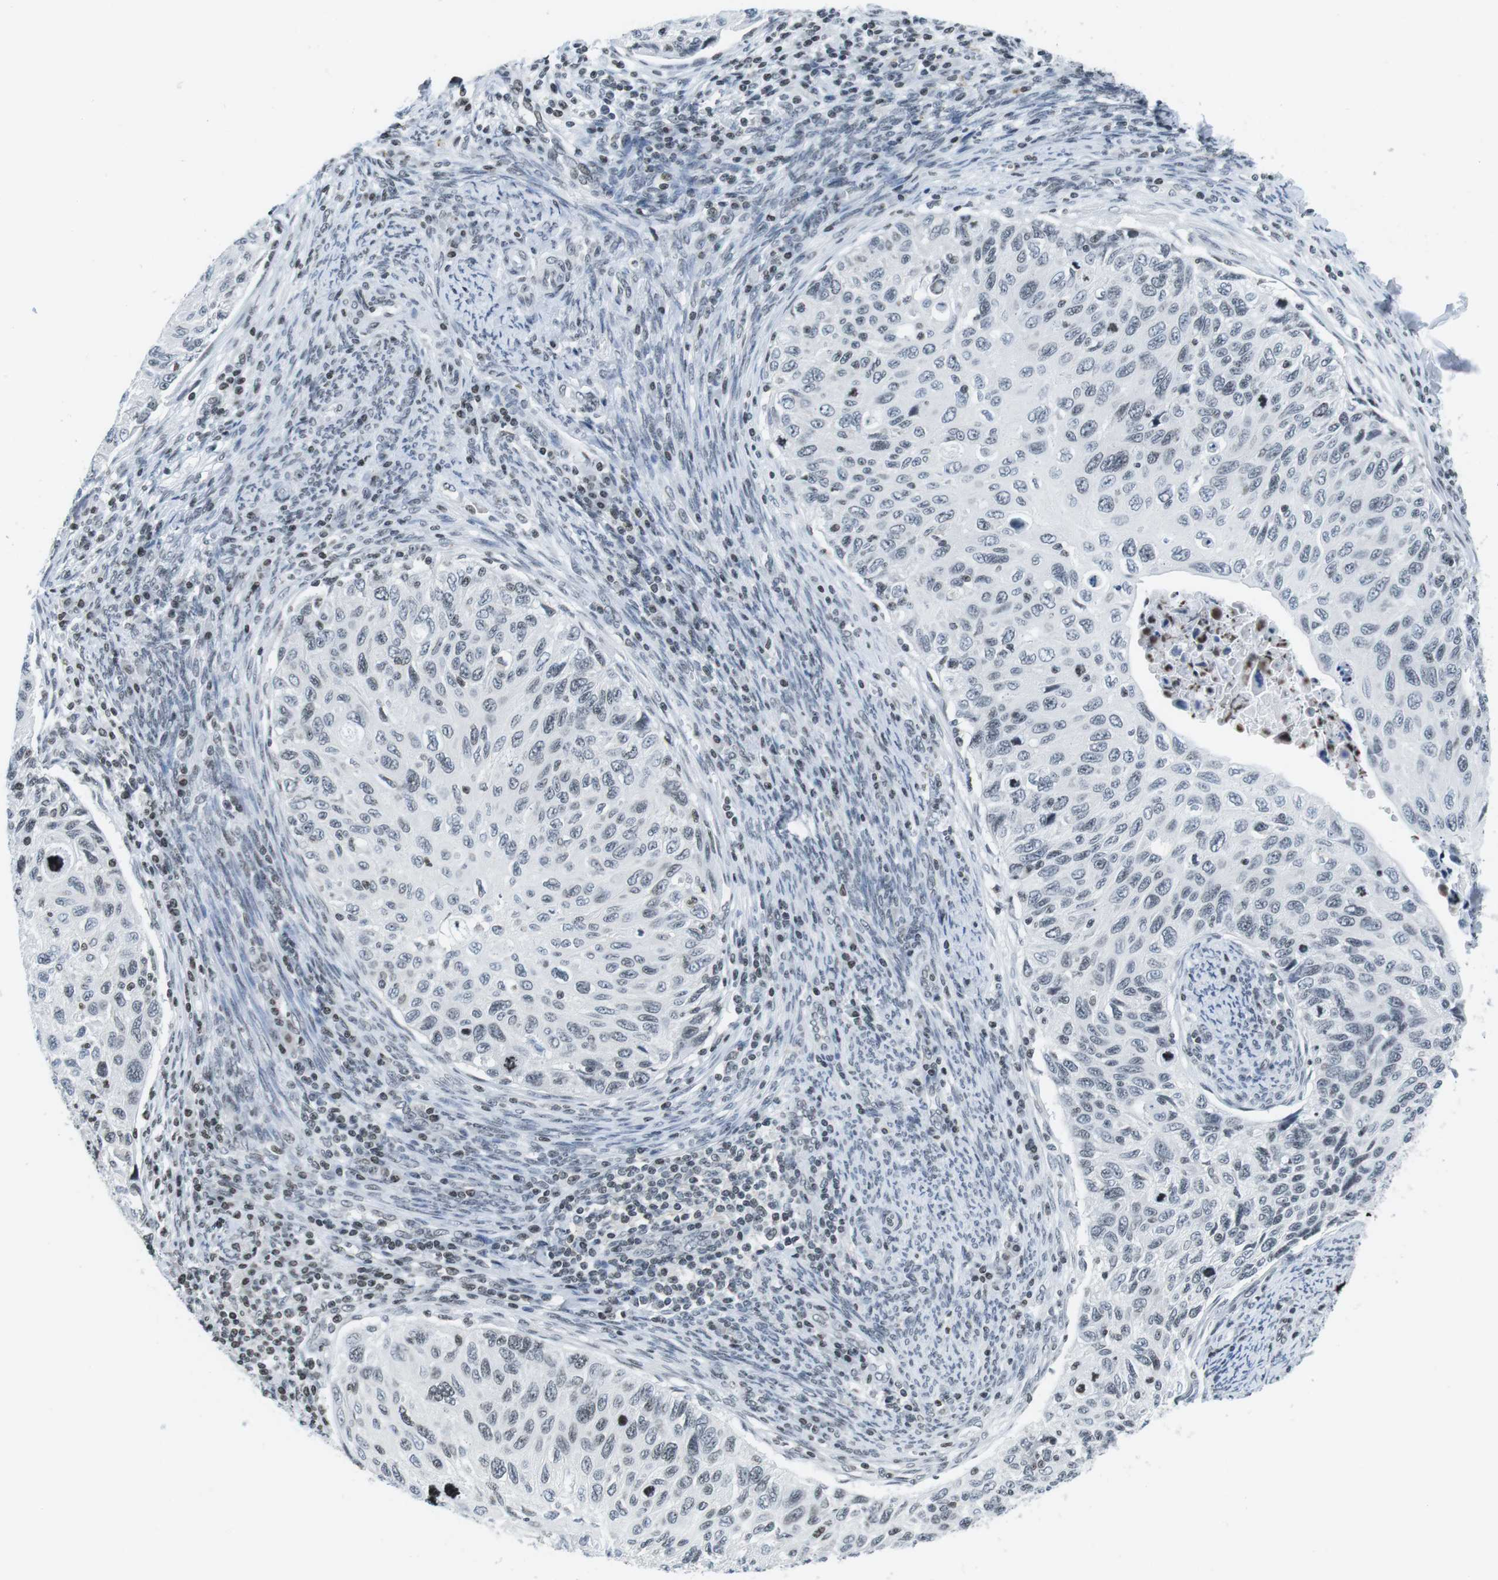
{"staining": {"intensity": "negative", "quantity": "none", "location": "none"}, "tissue": "cervical cancer", "cell_type": "Tumor cells", "image_type": "cancer", "snomed": [{"axis": "morphology", "description": "Squamous cell carcinoma, NOS"}, {"axis": "topography", "description": "Cervix"}], "caption": "The histopathology image displays no staining of tumor cells in squamous cell carcinoma (cervical).", "gene": "E2F2", "patient": {"sex": "female", "age": 70}}